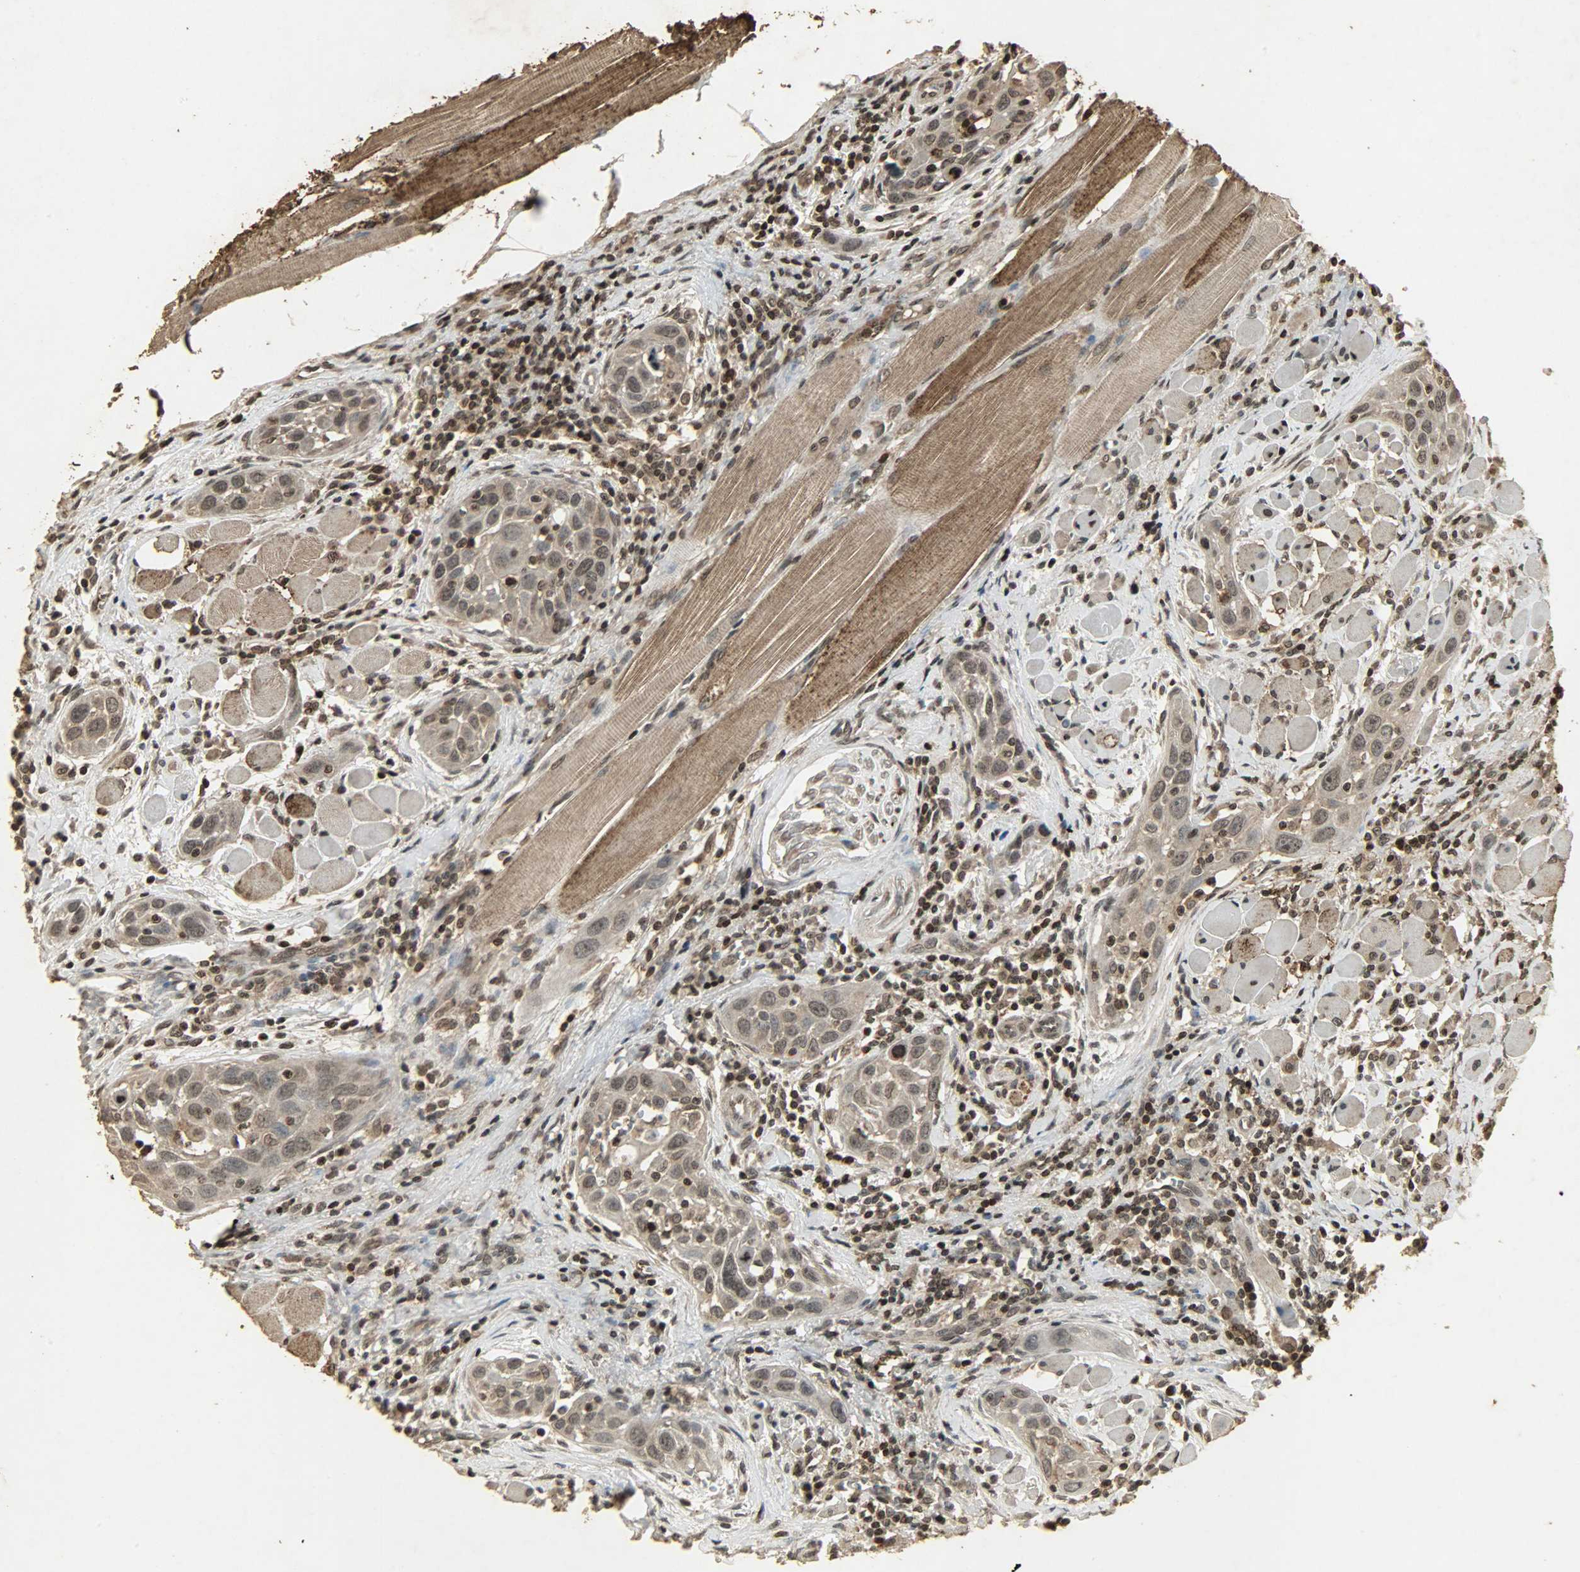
{"staining": {"intensity": "weak", "quantity": ">75%", "location": "cytoplasmic/membranous,nuclear"}, "tissue": "head and neck cancer", "cell_type": "Tumor cells", "image_type": "cancer", "snomed": [{"axis": "morphology", "description": "Squamous cell carcinoma, NOS"}, {"axis": "topography", "description": "Oral tissue"}, {"axis": "topography", "description": "Head-Neck"}], "caption": "A brown stain highlights weak cytoplasmic/membranous and nuclear staining of a protein in human head and neck squamous cell carcinoma tumor cells. The protein is stained brown, and the nuclei are stained in blue (DAB IHC with brightfield microscopy, high magnification).", "gene": "PPP3R1", "patient": {"sex": "female", "age": 50}}